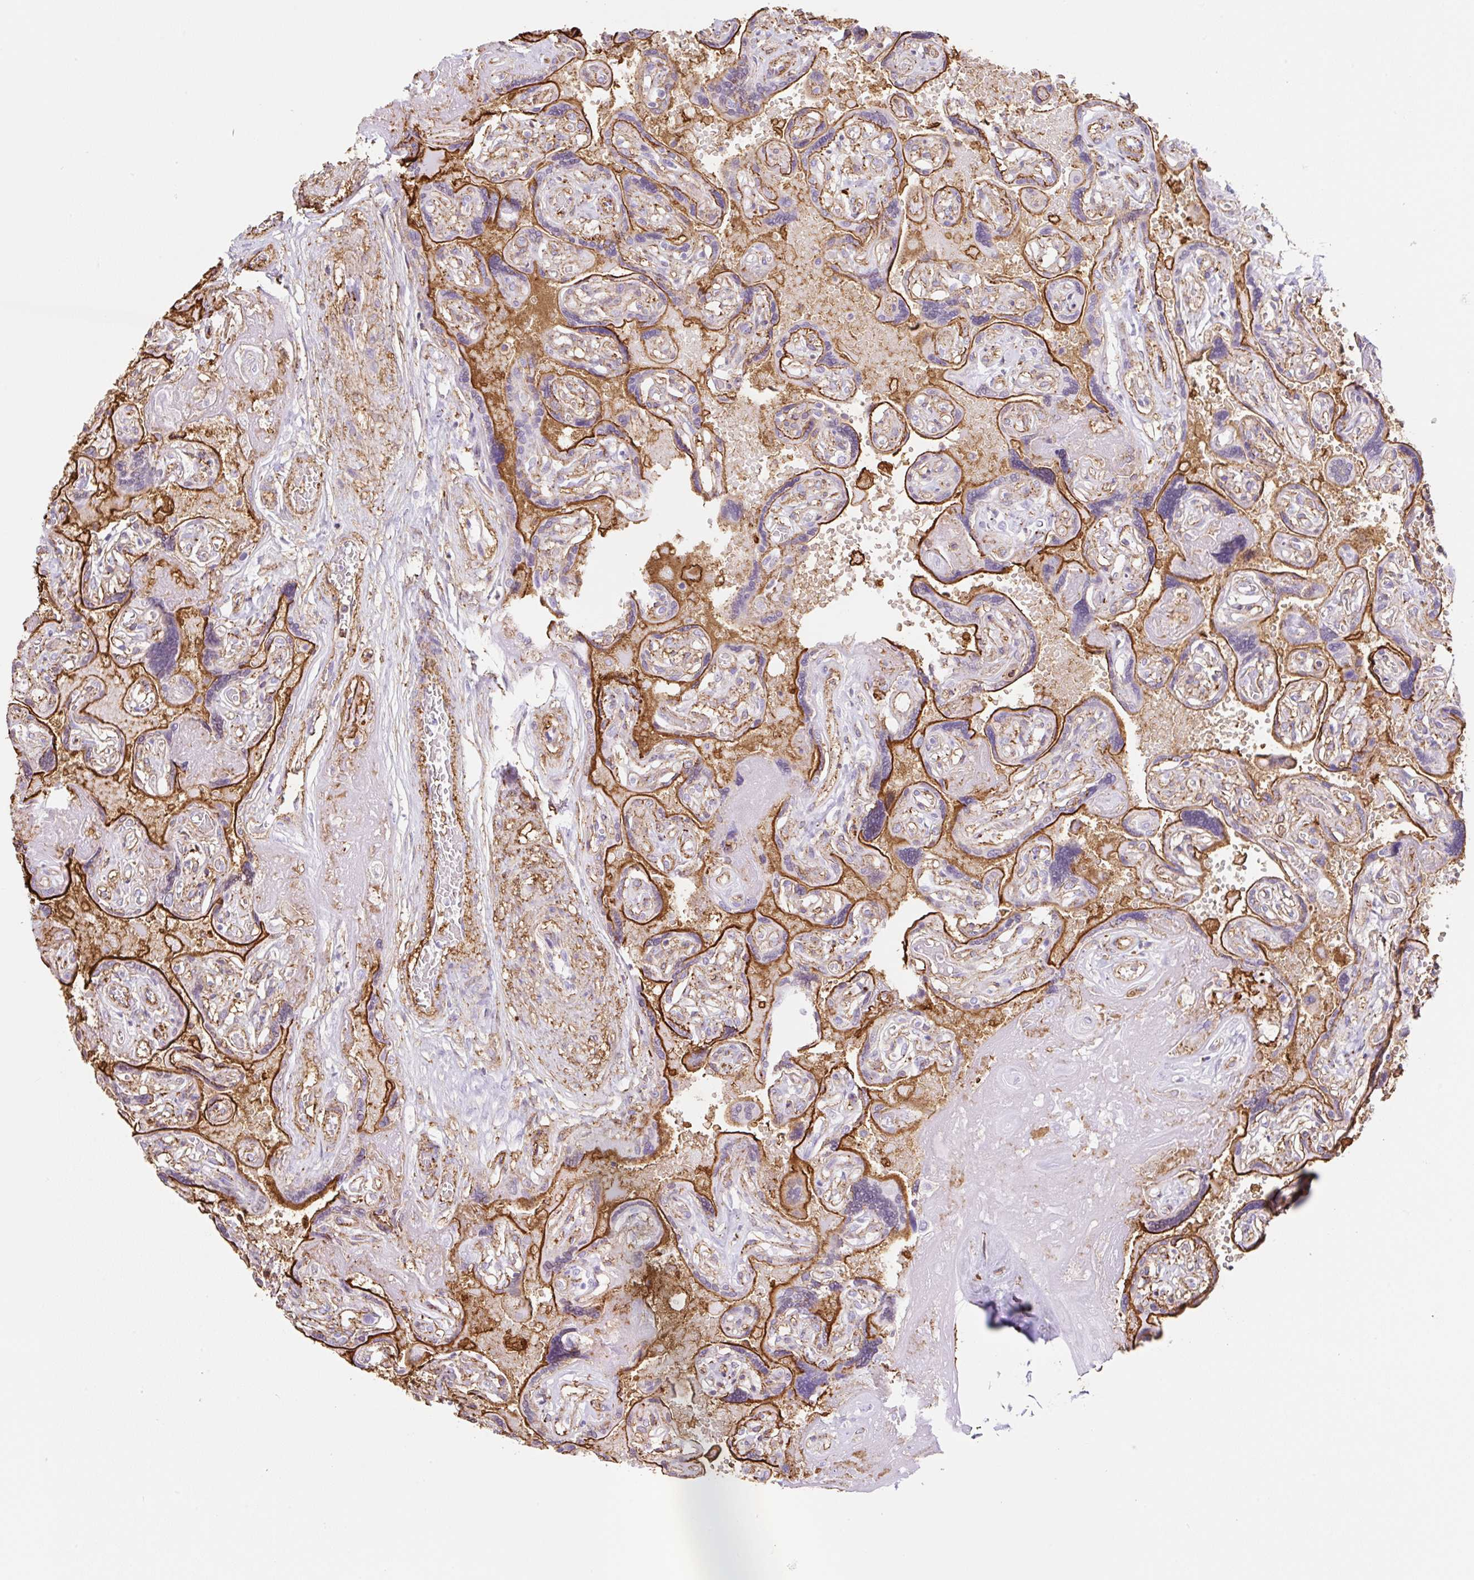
{"staining": {"intensity": "strong", "quantity": ">75%", "location": "cytoplasmic/membranous"}, "tissue": "placenta", "cell_type": "Trophoblastic cells", "image_type": "normal", "snomed": [{"axis": "morphology", "description": "Normal tissue, NOS"}, {"axis": "topography", "description": "Placenta"}], "caption": "Placenta stained with IHC exhibits strong cytoplasmic/membranous expression in approximately >75% of trophoblastic cells.", "gene": "MTTP", "patient": {"sex": "female", "age": 32}}